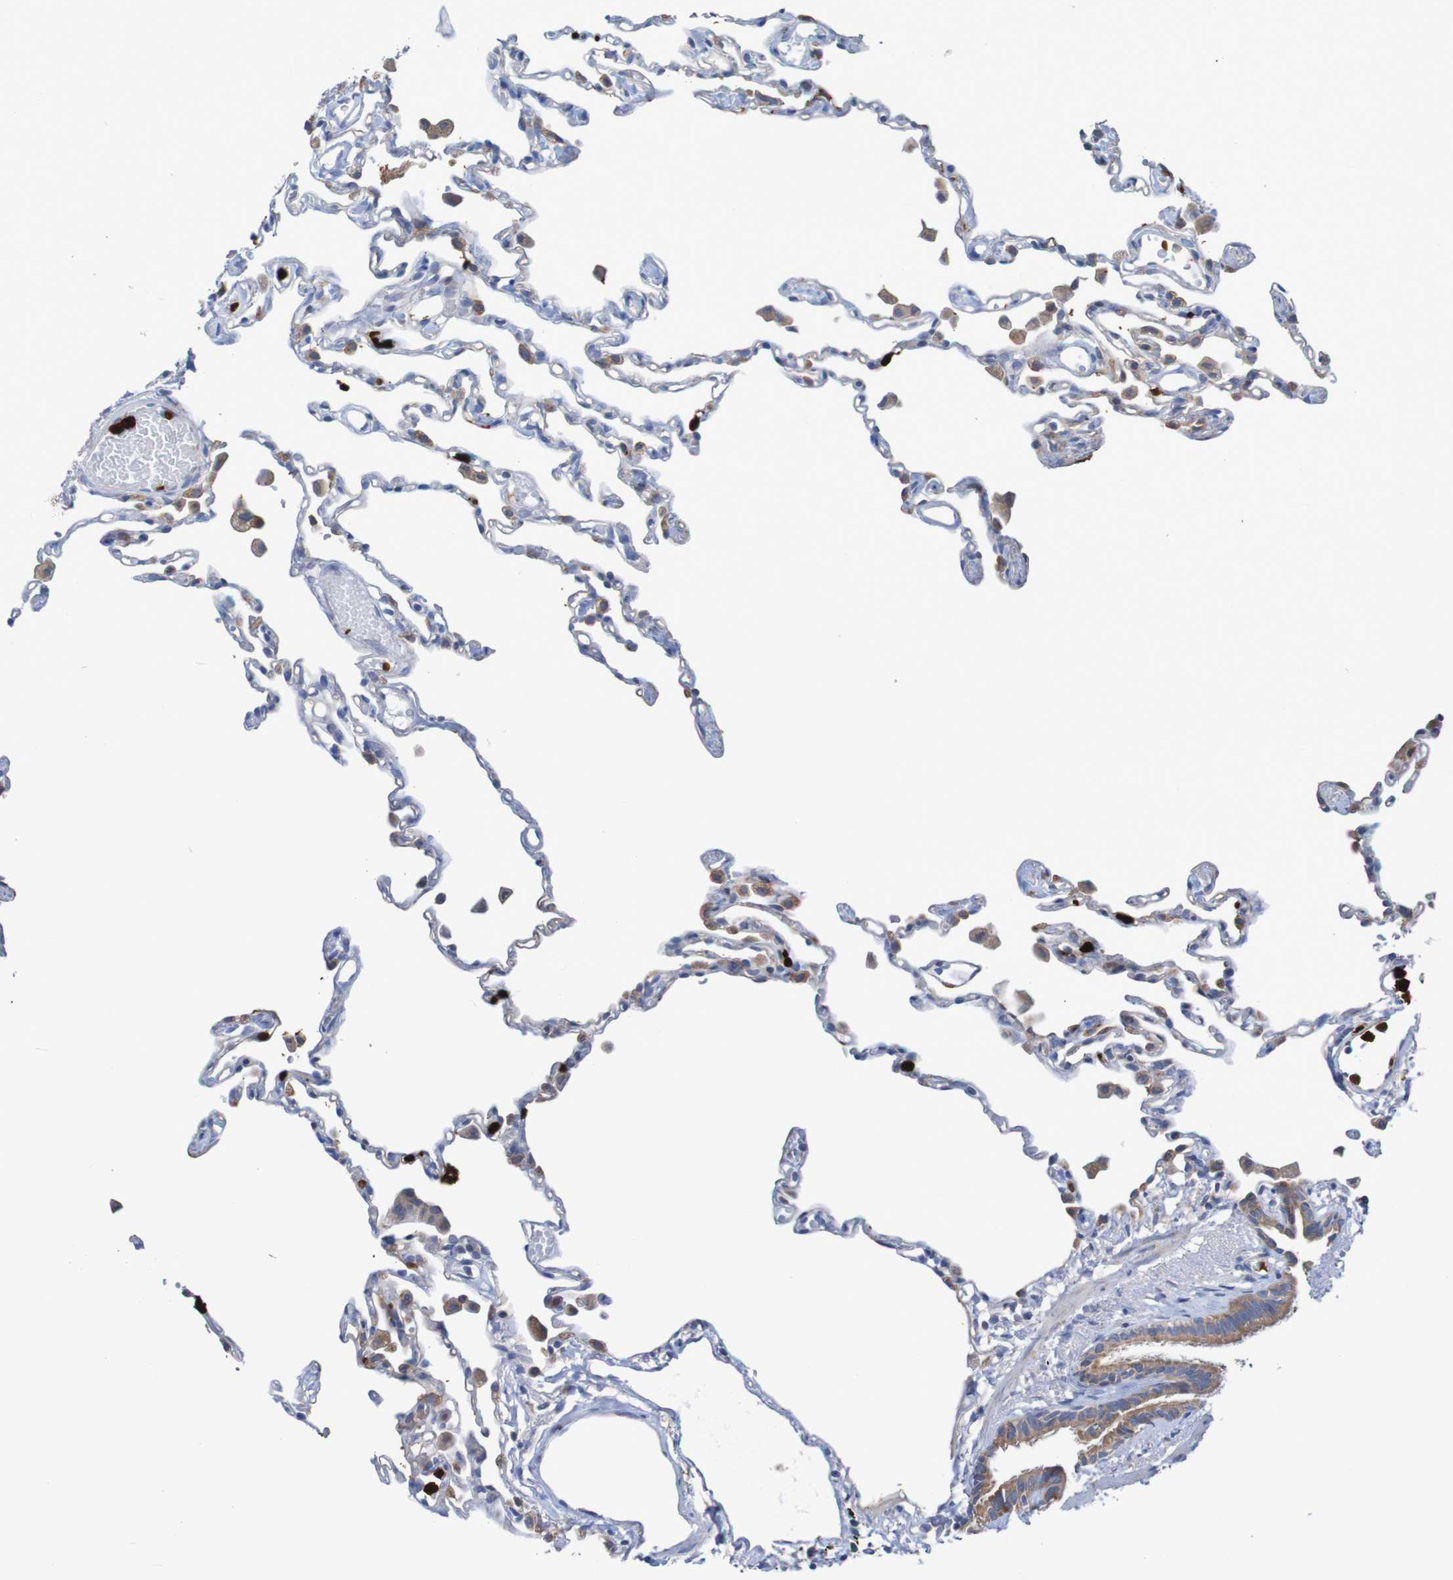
{"staining": {"intensity": "negative", "quantity": "none", "location": "none"}, "tissue": "lung", "cell_type": "Alveolar cells", "image_type": "normal", "snomed": [{"axis": "morphology", "description": "Normal tissue, NOS"}, {"axis": "topography", "description": "Lung"}], "caption": "A high-resolution micrograph shows immunohistochemistry staining of unremarkable lung, which exhibits no significant positivity in alveolar cells. (DAB IHC visualized using brightfield microscopy, high magnification).", "gene": "PARP4", "patient": {"sex": "female", "age": 49}}